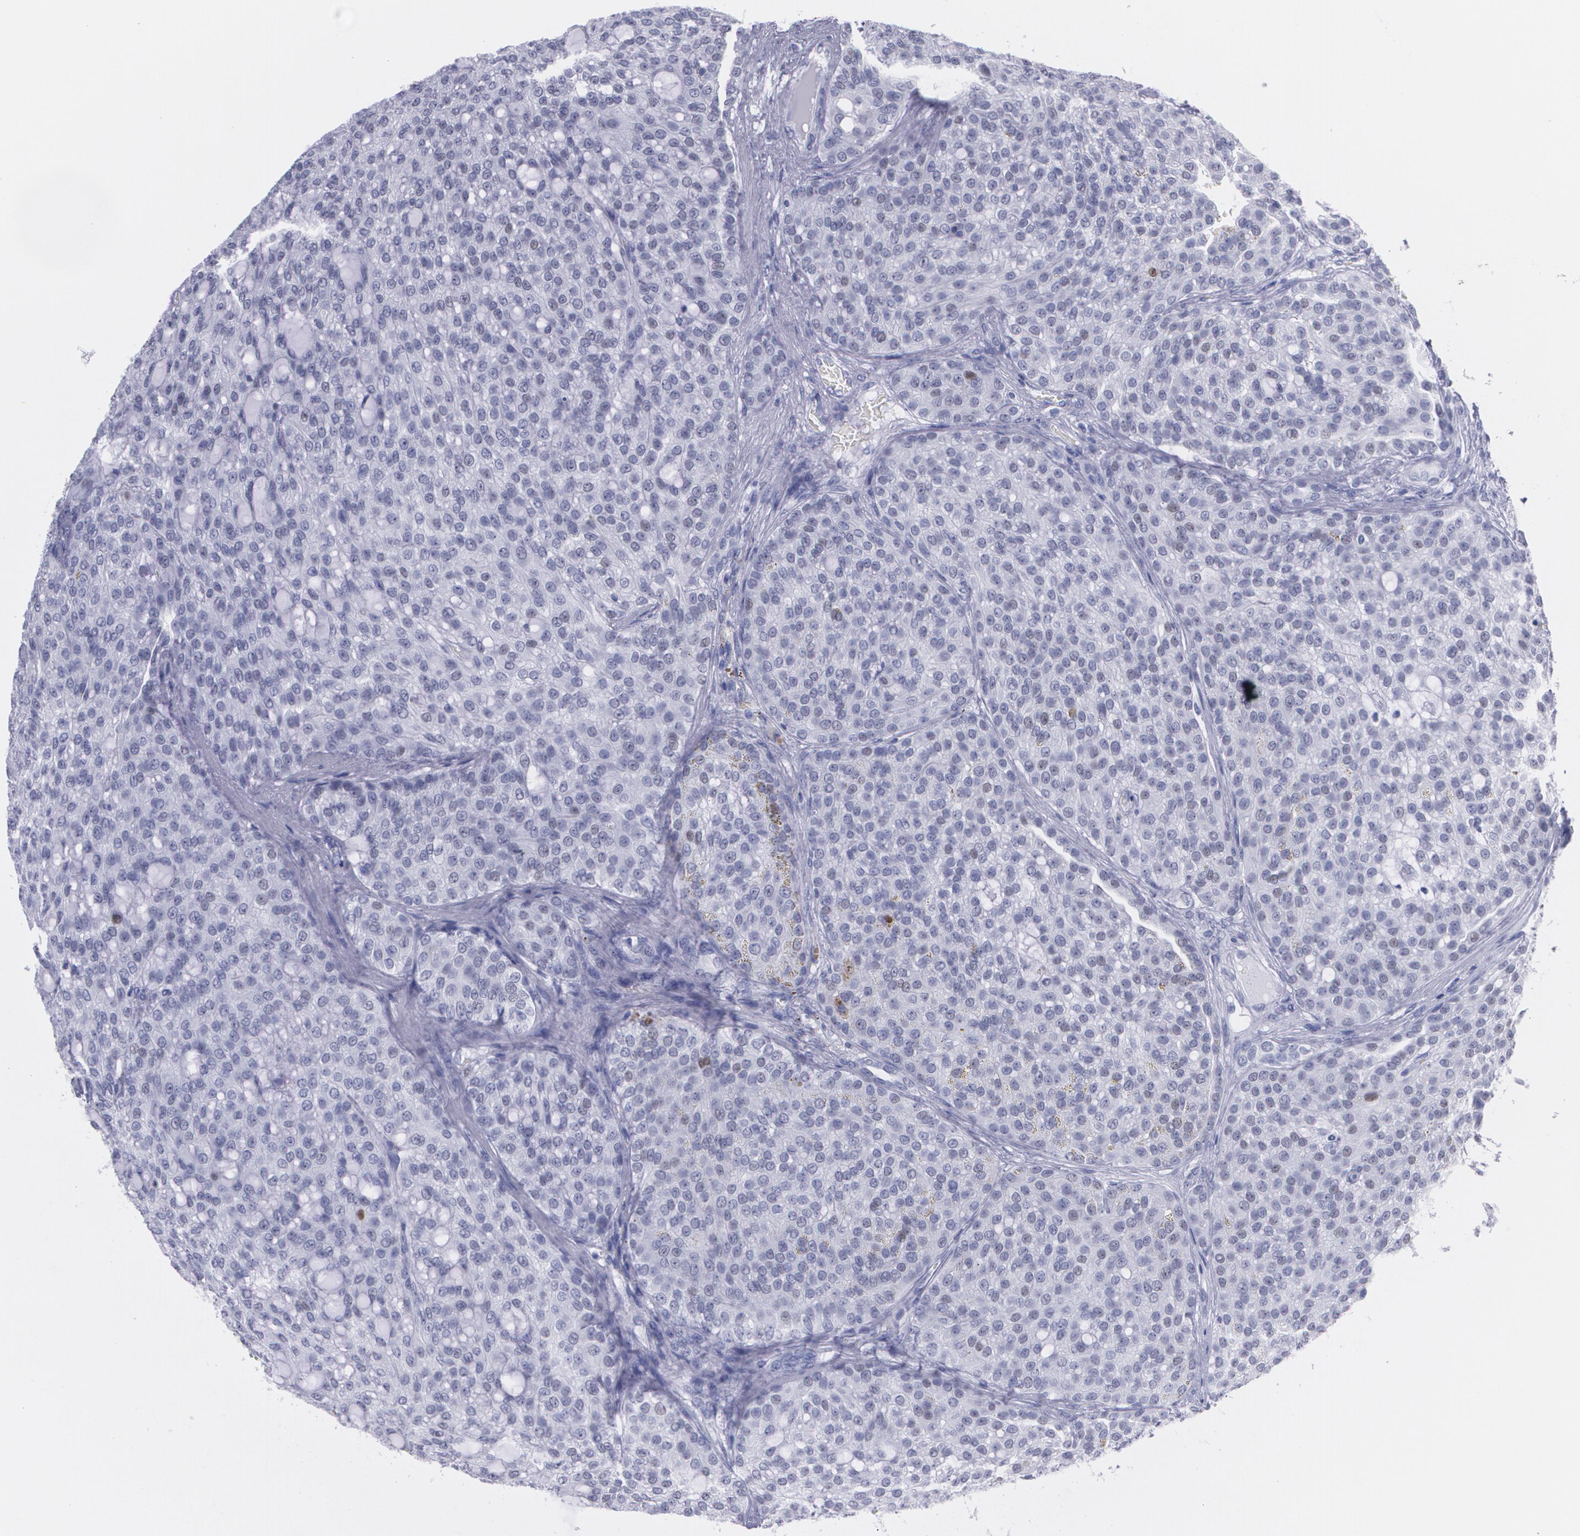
{"staining": {"intensity": "negative", "quantity": "none", "location": "none"}, "tissue": "renal cancer", "cell_type": "Tumor cells", "image_type": "cancer", "snomed": [{"axis": "morphology", "description": "Adenocarcinoma, NOS"}, {"axis": "topography", "description": "Kidney"}], "caption": "DAB (3,3'-diaminobenzidine) immunohistochemical staining of renal cancer exhibits no significant positivity in tumor cells.", "gene": "TP53", "patient": {"sex": "male", "age": 63}}